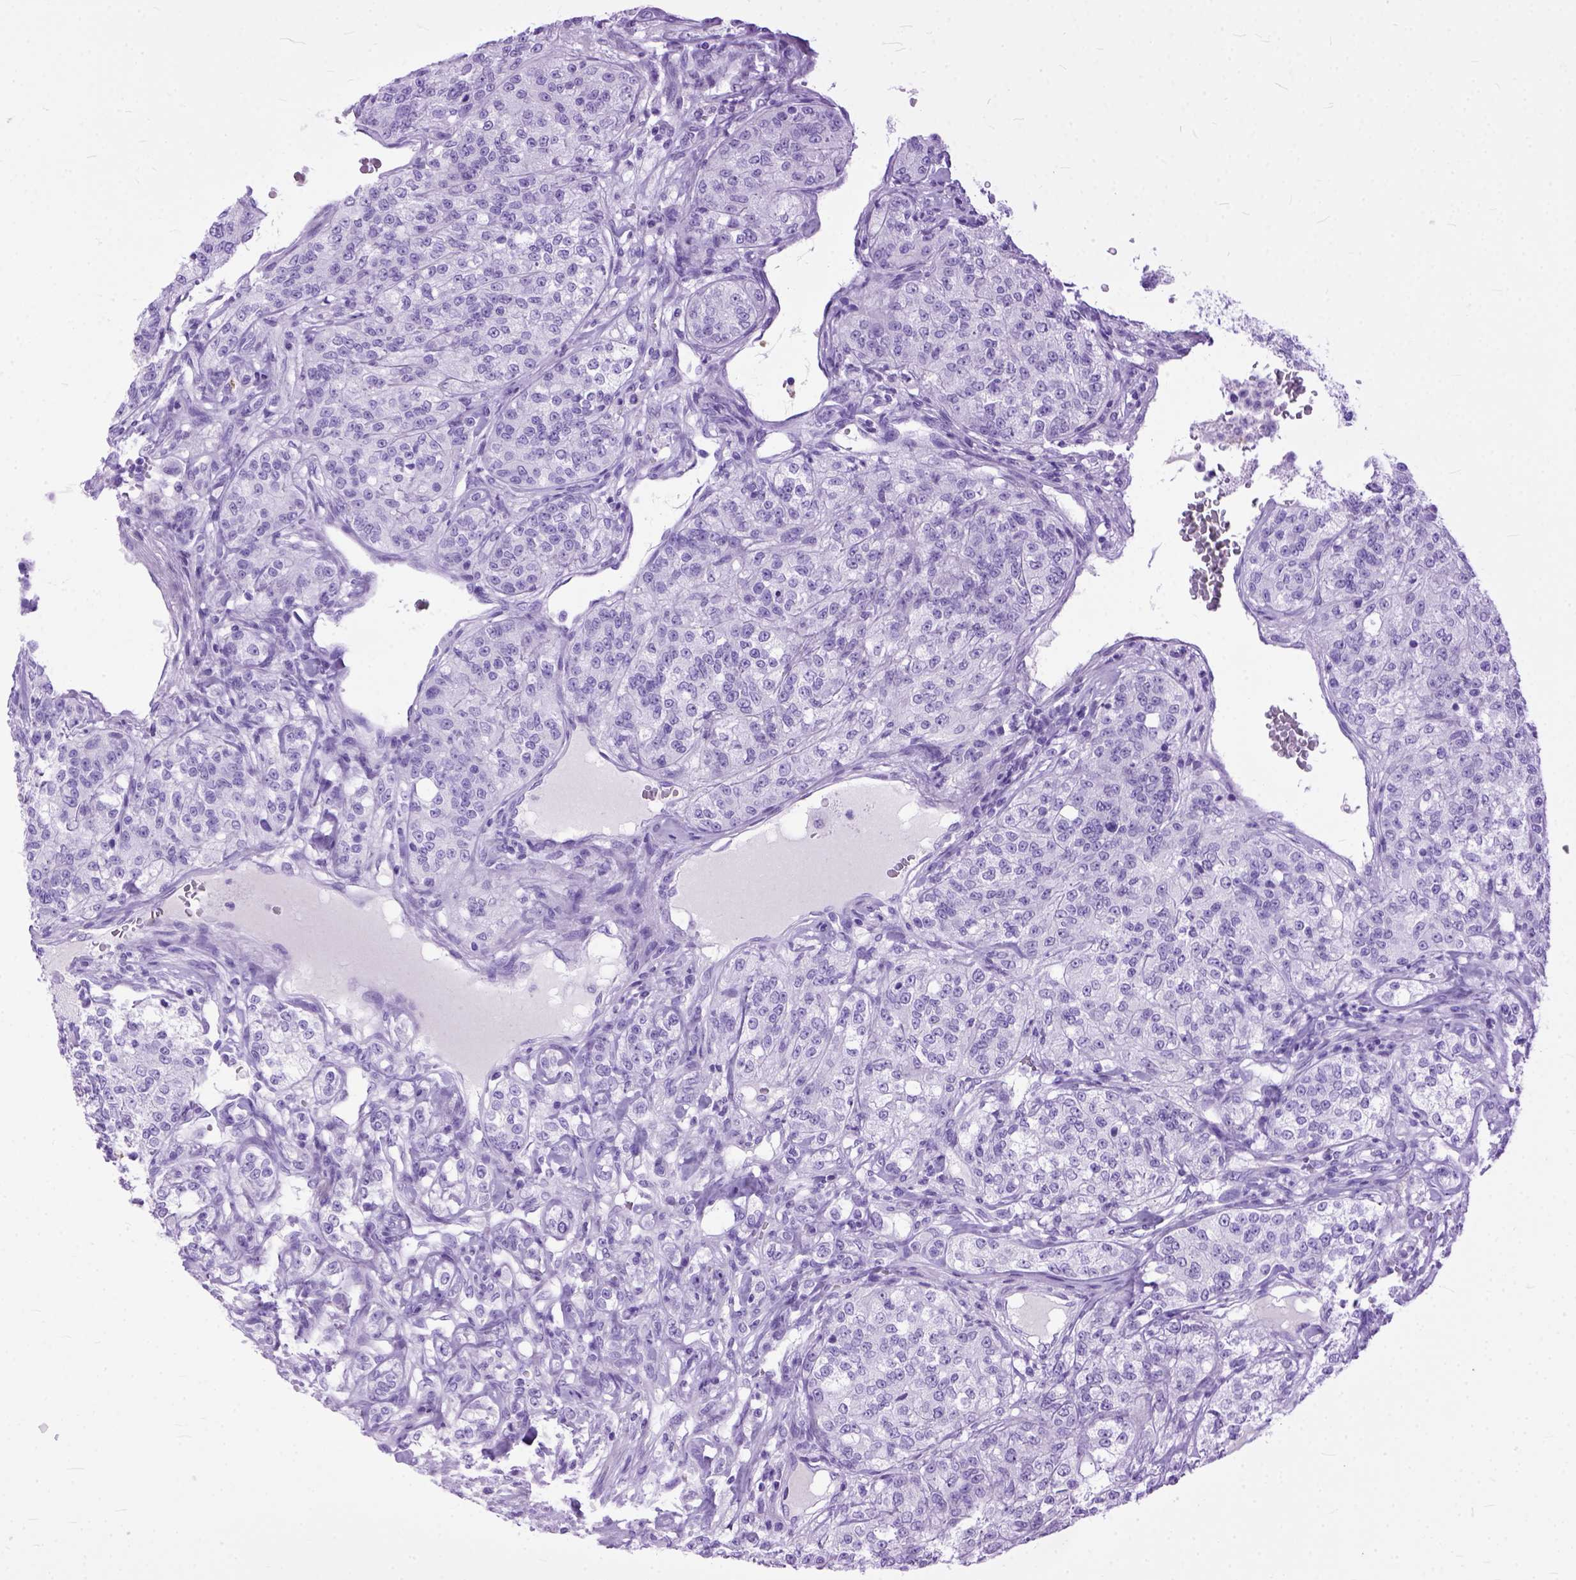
{"staining": {"intensity": "negative", "quantity": "none", "location": "none"}, "tissue": "renal cancer", "cell_type": "Tumor cells", "image_type": "cancer", "snomed": [{"axis": "morphology", "description": "Adenocarcinoma, NOS"}, {"axis": "topography", "description": "Kidney"}], "caption": "This histopathology image is of renal cancer stained with IHC to label a protein in brown with the nuclei are counter-stained blue. There is no expression in tumor cells.", "gene": "GNGT1", "patient": {"sex": "female", "age": 63}}